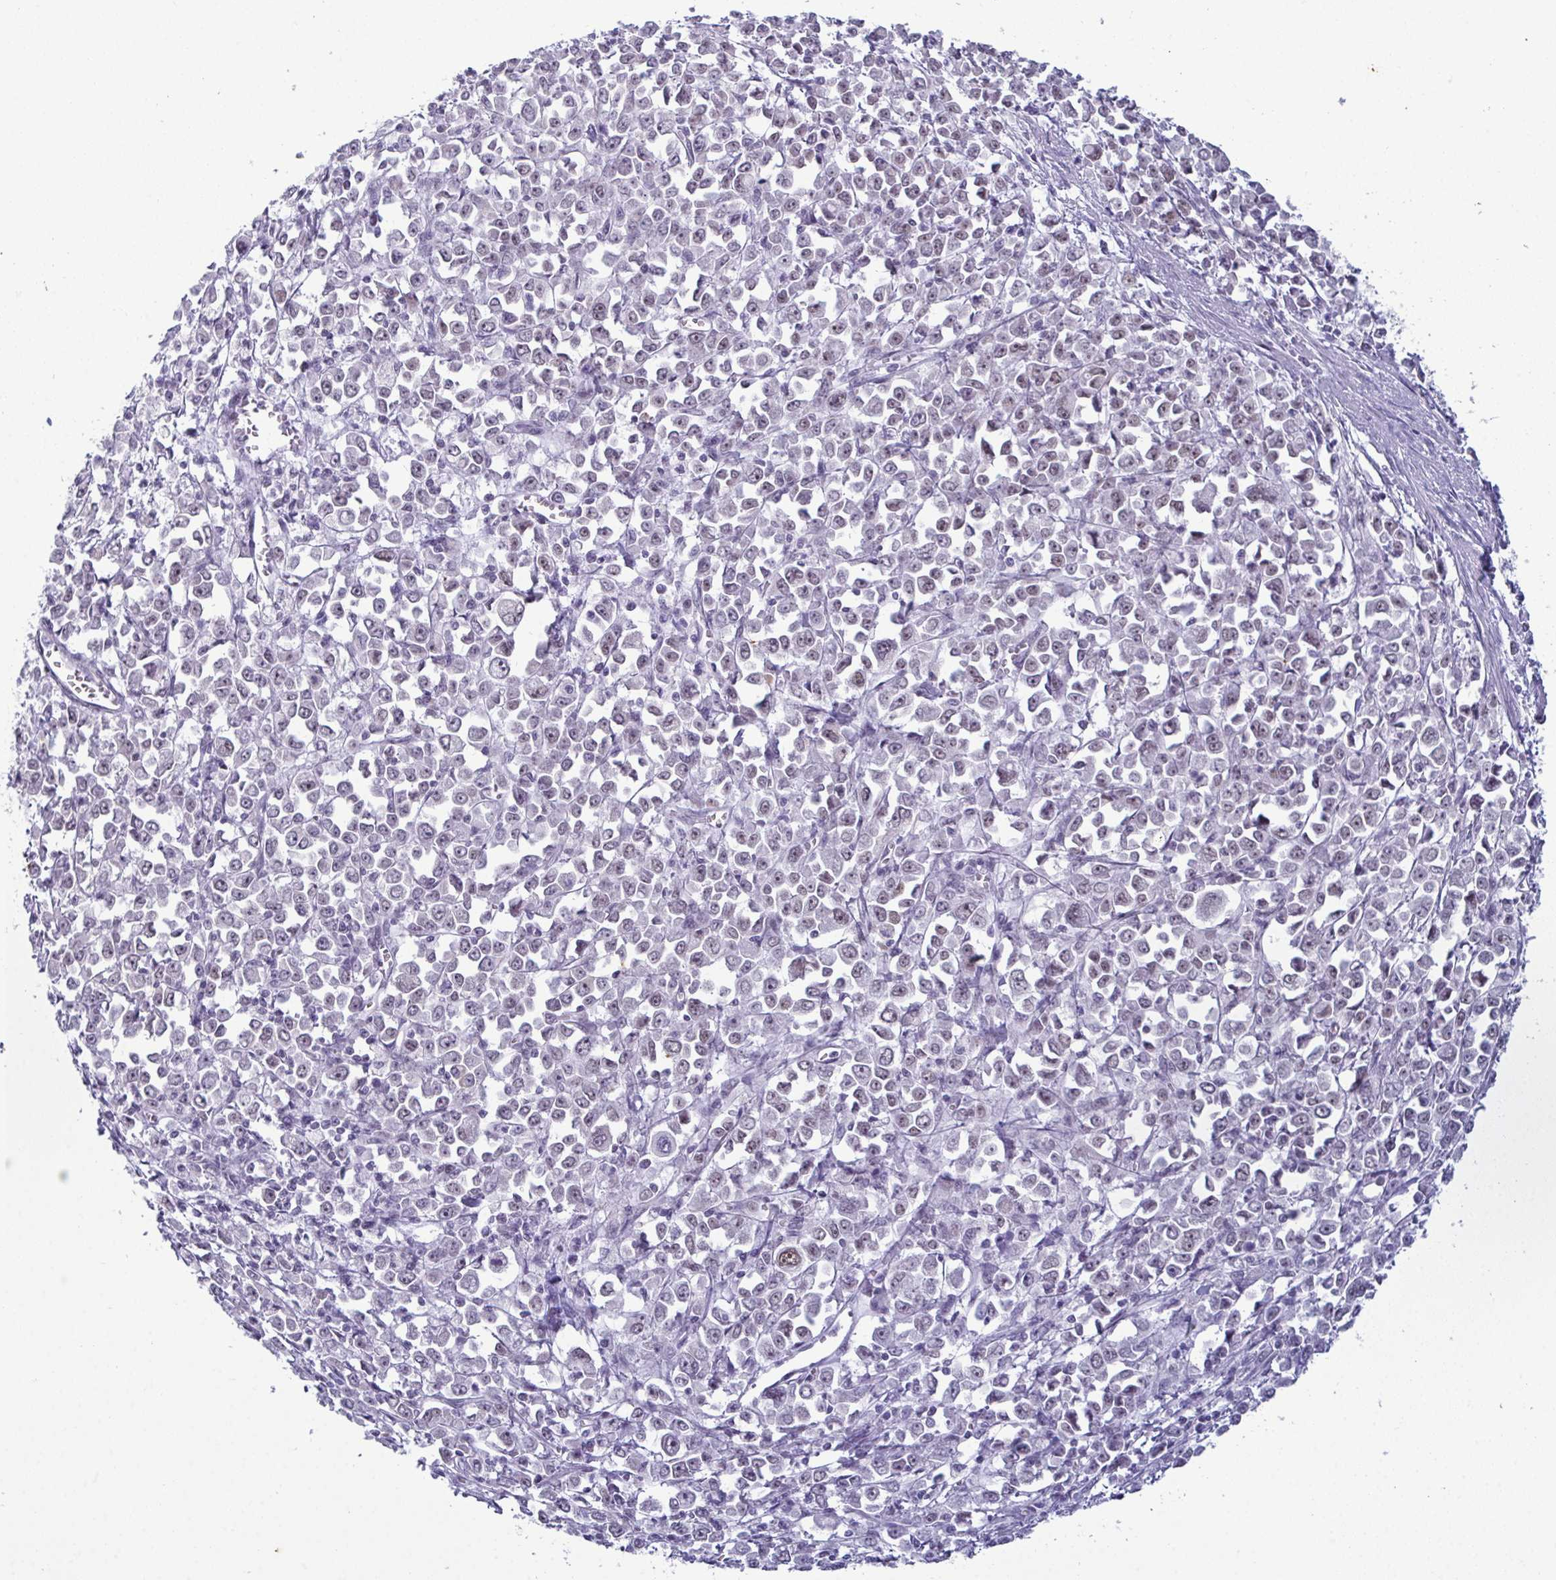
{"staining": {"intensity": "weak", "quantity": "<25%", "location": "nuclear"}, "tissue": "stomach cancer", "cell_type": "Tumor cells", "image_type": "cancer", "snomed": [{"axis": "morphology", "description": "Adenocarcinoma, NOS"}, {"axis": "topography", "description": "Stomach, upper"}], "caption": "The micrograph shows no staining of tumor cells in stomach cancer (adenocarcinoma). Nuclei are stained in blue.", "gene": "RBM7", "patient": {"sex": "male", "age": 70}}